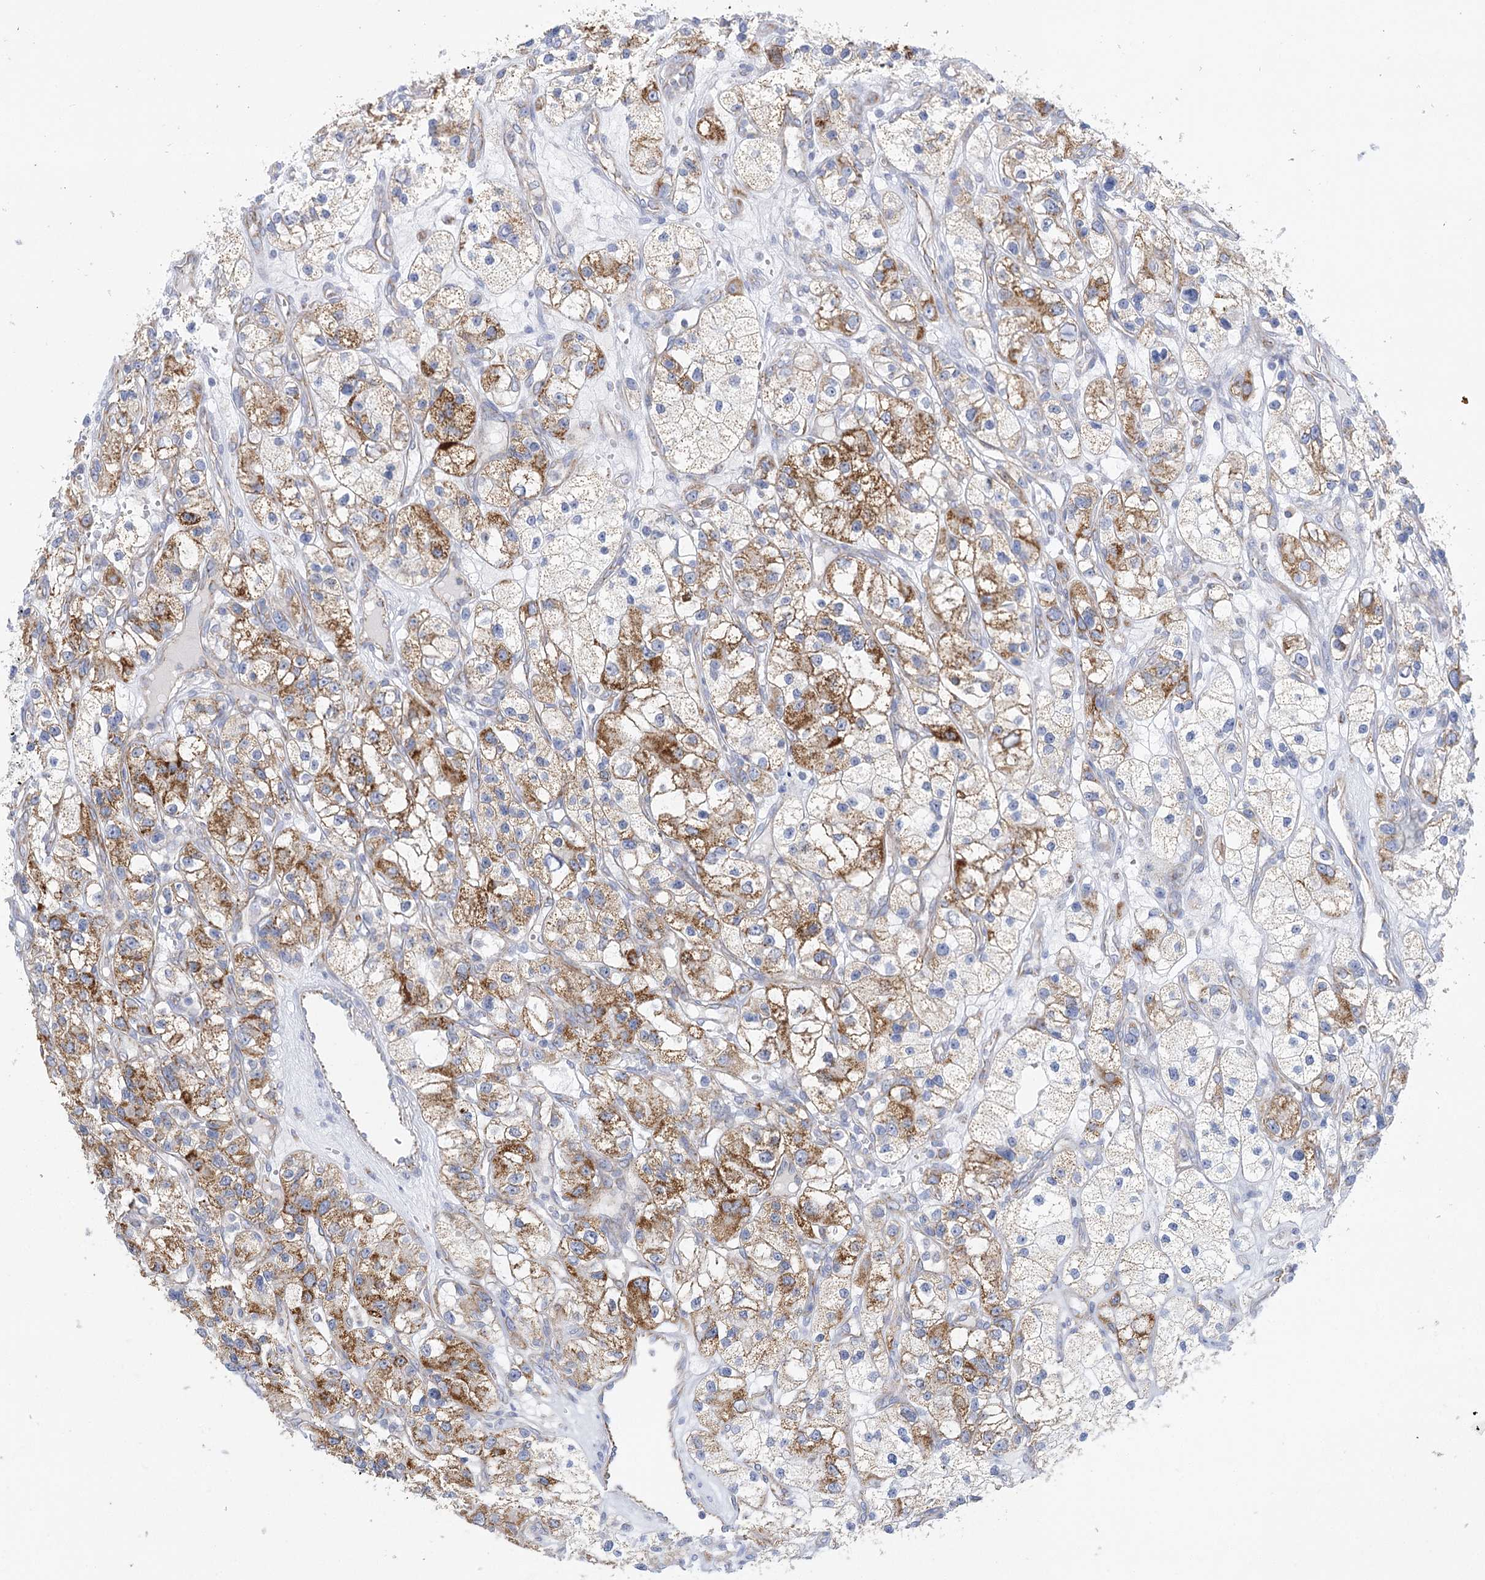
{"staining": {"intensity": "strong", "quantity": "25%-75%", "location": "cytoplasmic/membranous"}, "tissue": "renal cancer", "cell_type": "Tumor cells", "image_type": "cancer", "snomed": [{"axis": "morphology", "description": "Adenocarcinoma, NOS"}, {"axis": "topography", "description": "Kidney"}], "caption": "Tumor cells display high levels of strong cytoplasmic/membranous staining in about 25%-75% of cells in human renal cancer.", "gene": "DHTKD1", "patient": {"sex": "female", "age": 57}}